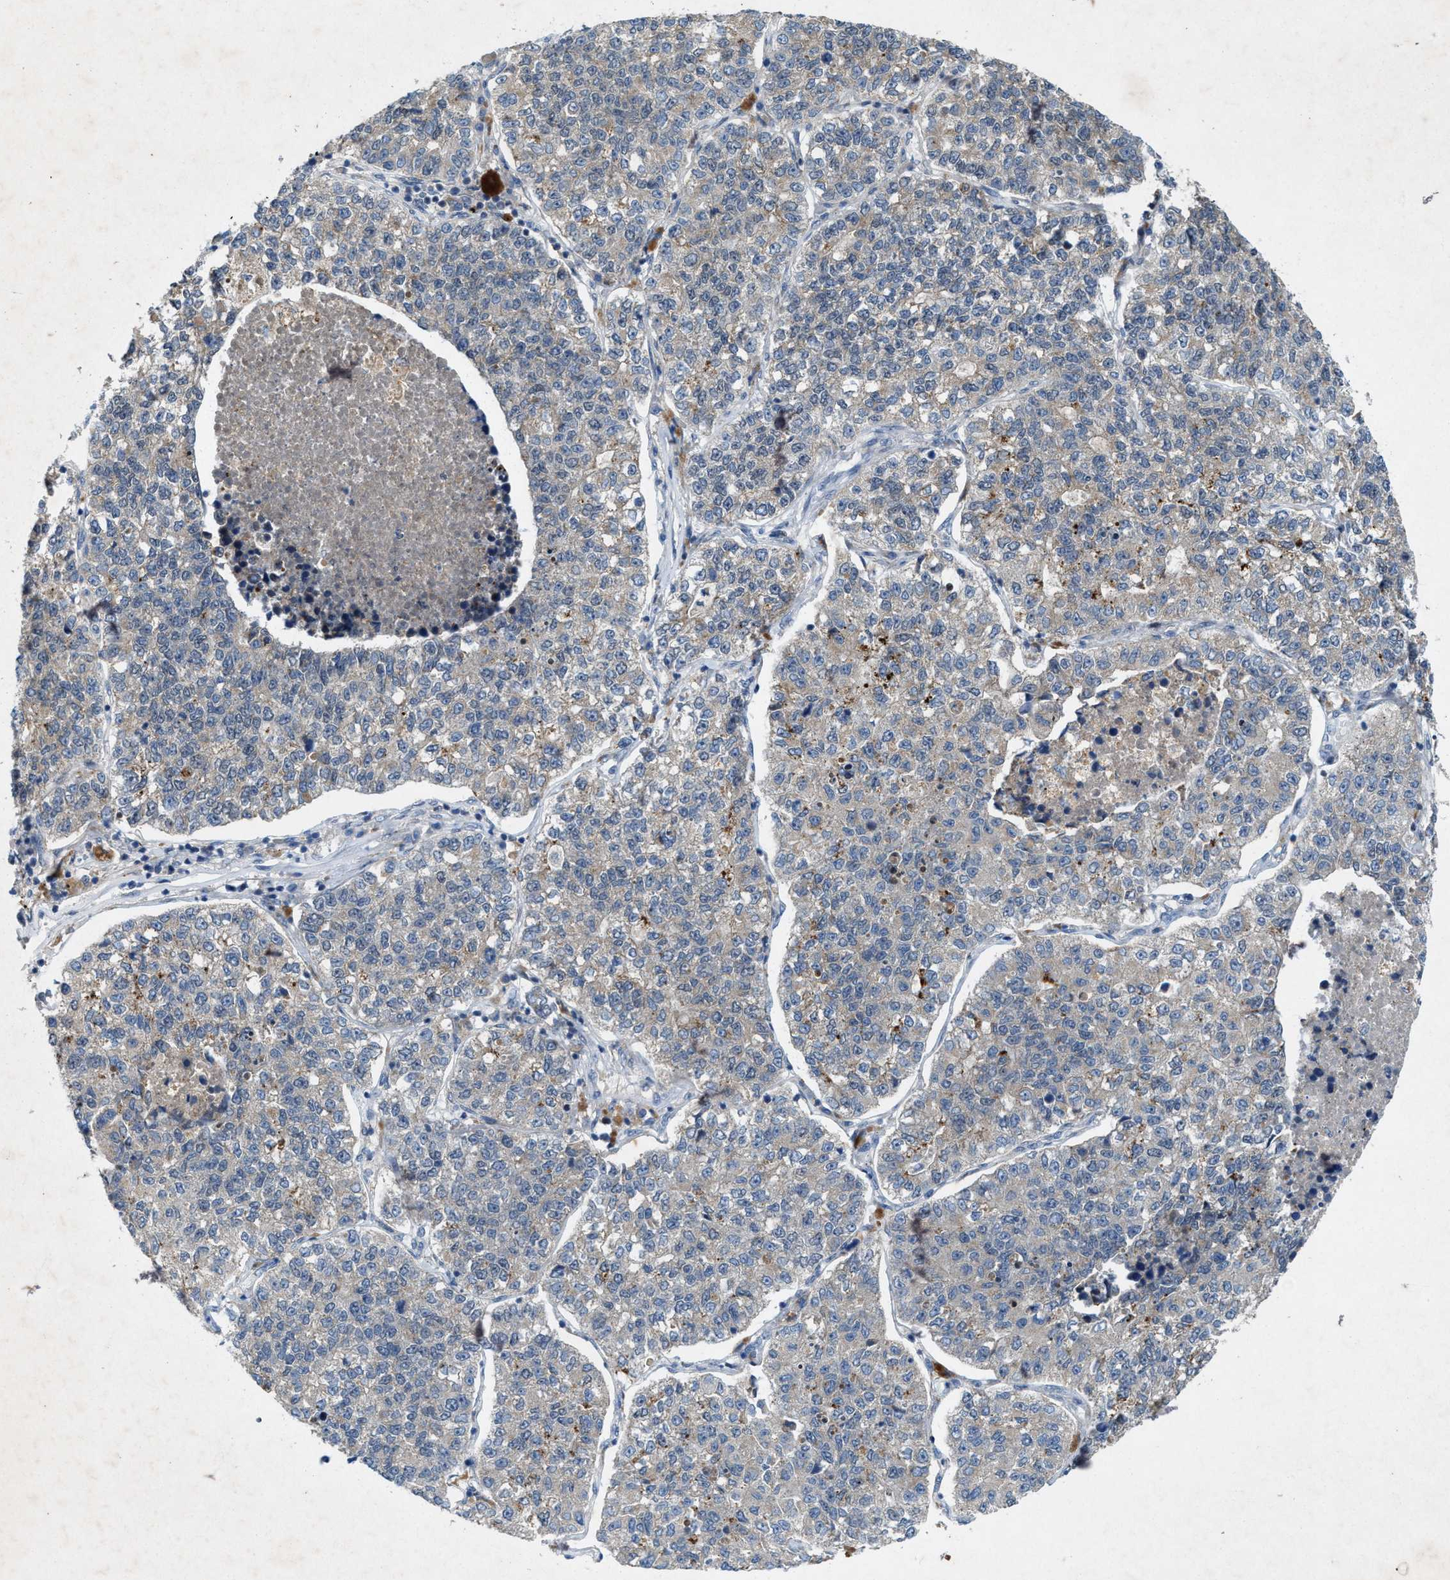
{"staining": {"intensity": "weak", "quantity": "<25%", "location": "cytoplasmic/membranous"}, "tissue": "lung cancer", "cell_type": "Tumor cells", "image_type": "cancer", "snomed": [{"axis": "morphology", "description": "Adenocarcinoma, NOS"}, {"axis": "topography", "description": "Lung"}], "caption": "This is an IHC histopathology image of human adenocarcinoma (lung). There is no positivity in tumor cells.", "gene": "URGCP", "patient": {"sex": "male", "age": 49}}